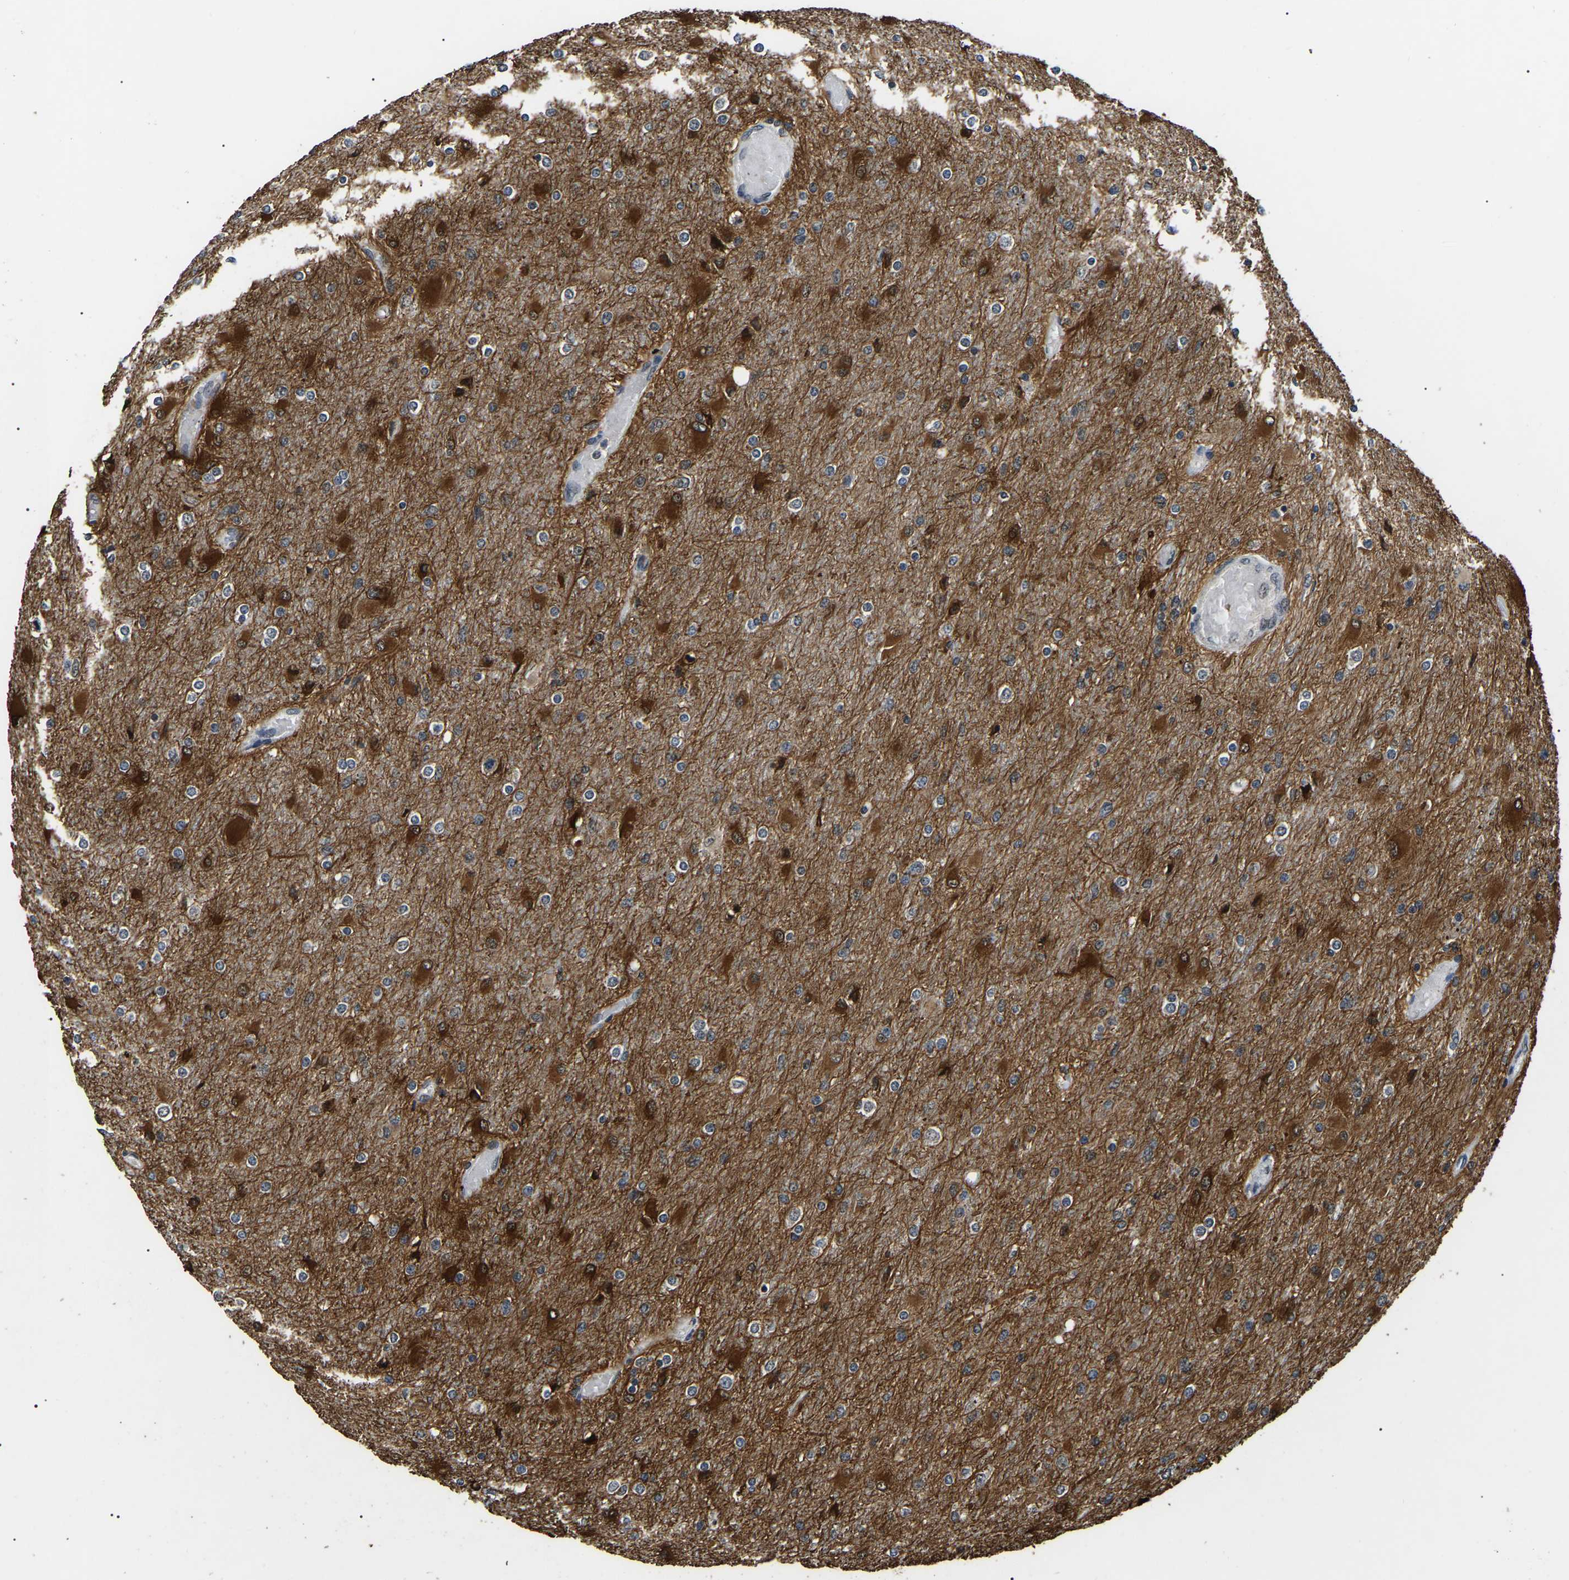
{"staining": {"intensity": "strong", "quantity": ">75%", "location": "cytoplasmic/membranous"}, "tissue": "glioma", "cell_type": "Tumor cells", "image_type": "cancer", "snomed": [{"axis": "morphology", "description": "Glioma, malignant, High grade"}, {"axis": "topography", "description": "Cerebral cortex"}], "caption": "Protein expression analysis of glioma shows strong cytoplasmic/membranous positivity in approximately >75% of tumor cells. (brown staining indicates protein expression, while blue staining denotes nuclei).", "gene": "PPM1E", "patient": {"sex": "female", "age": 36}}